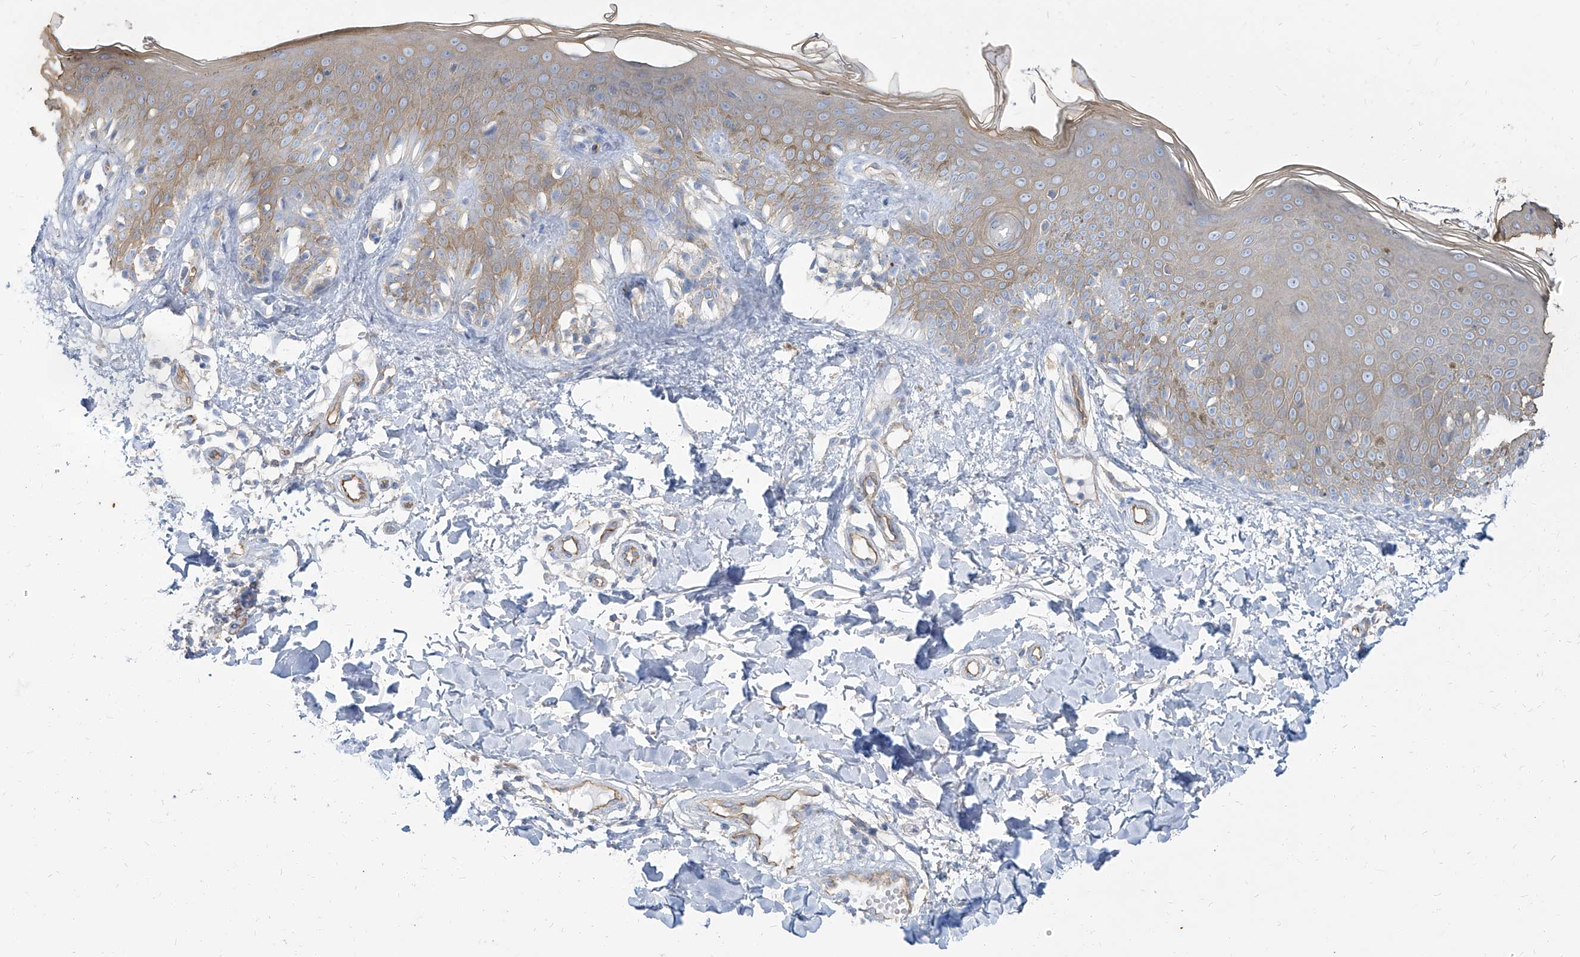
{"staining": {"intensity": "negative", "quantity": "none", "location": "none"}, "tissue": "skin", "cell_type": "Fibroblasts", "image_type": "normal", "snomed": [{"axis": "morphology", "description": "Normal tissue, NOS"}, {"axis": "topography", "description": "Skin"}], "caption": "The image demonstrates no significant expression in fibroblasts of skin.", "gene": "TXLNB", "patient": {"sex": "male", "age": 37}}